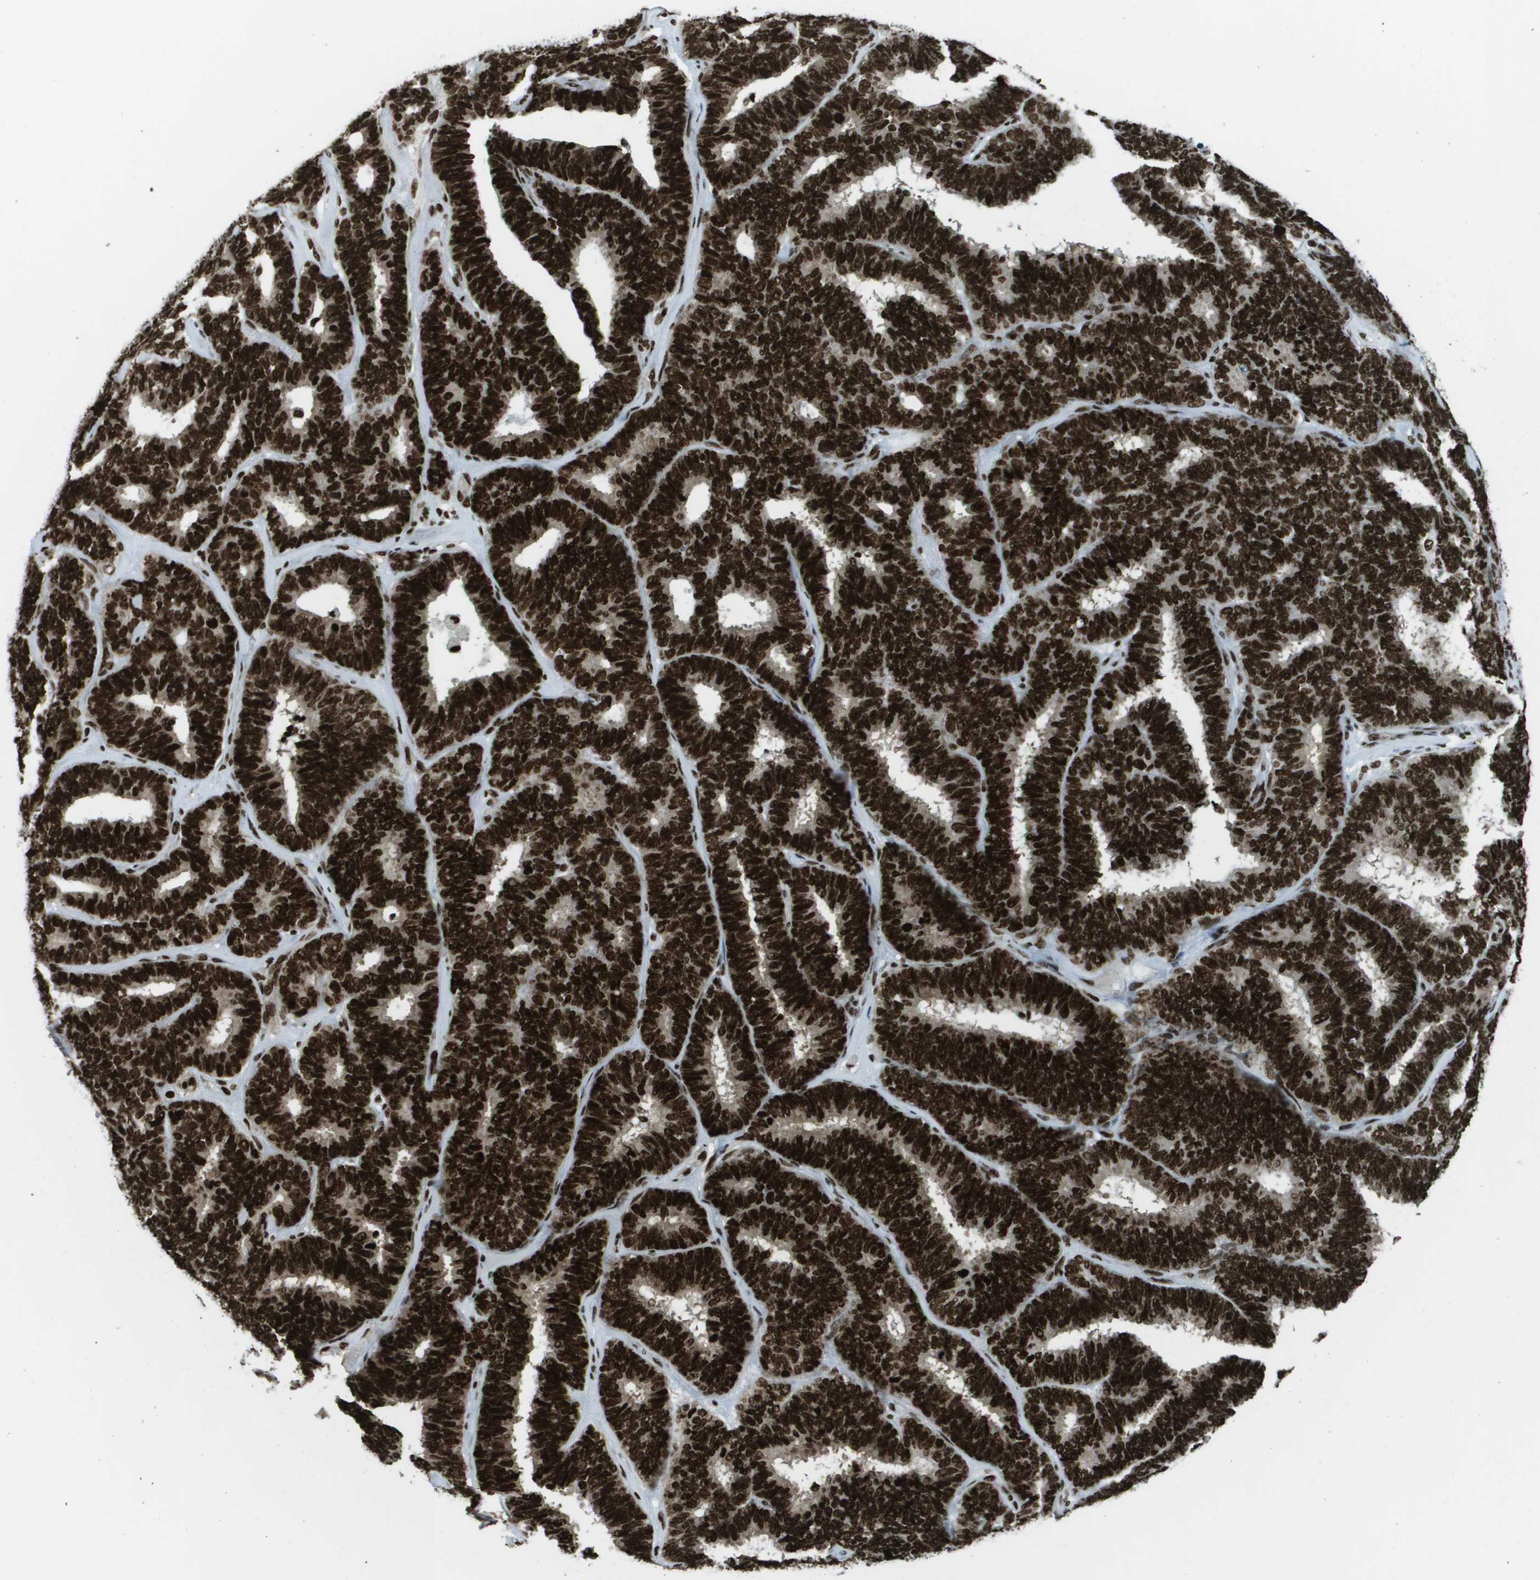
{"staining": {"intensity": "strong", "quantity": ">75%", "location": "nuclear"}, "tissue": "endometrial cancer", "cell_type": "Tumor cells", "image_type": "cancer", "snomed": [{"axis": "morphology", "description": "Adenocarcinoma, NOS"}, {"axis": "topography", "description": "Endometrium"}], "caption": "Tumor cells show high levels of strong nuclear expression in about >75% of cells in human endometrial cancer.", "gene": "GLYR1", "patient": {"sex": "female", "age": 70}}